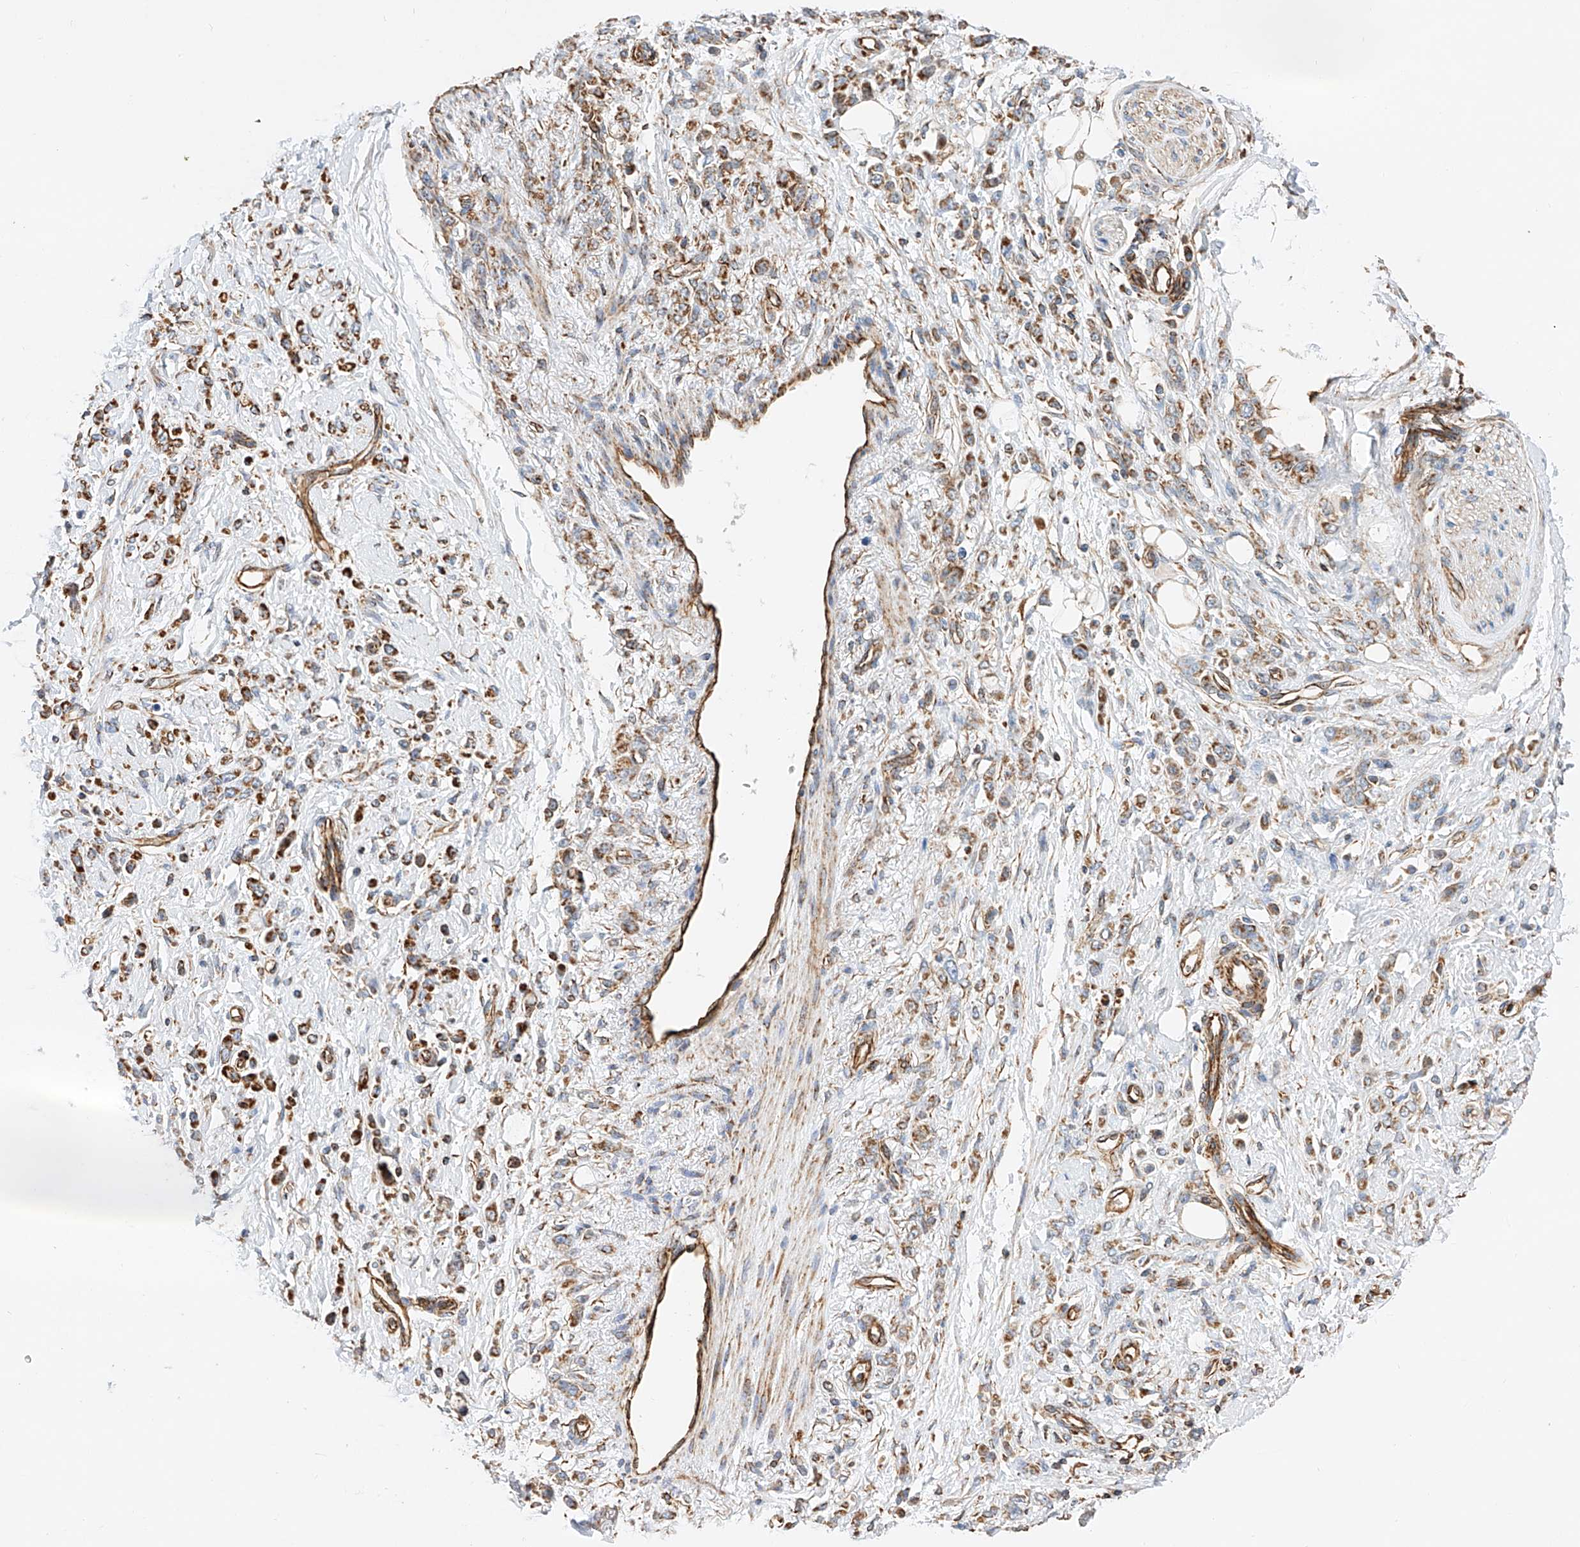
{"staining": {"intensity": "moderate", "quantity": ">75%", "location": "cytoplasmic/membranous"}, "tissue": "stomach cancer", "cell_type": "Tumor cells", "image_type": "cancer", "snomed": [{"axis": "morphology", "description": "Normal tissue, NOS"}, {"axis": "morphology", "description": "Adenocarcinoma, NOS"}, {"axis": "topography", "description": "Stomach"}], "caption": "Immunohistochemical staining of adenocarcinoma (stomach) exhibits moderate cytoplasmic/membranous protein expression in about >75% of tumor cells. (DAB (3,3'-diaminobenzidine) = brown stain, brightfield microscopy at high magnification).", "gene": "NDUFV3", "patient": {"sex": "male", "age": 82}}